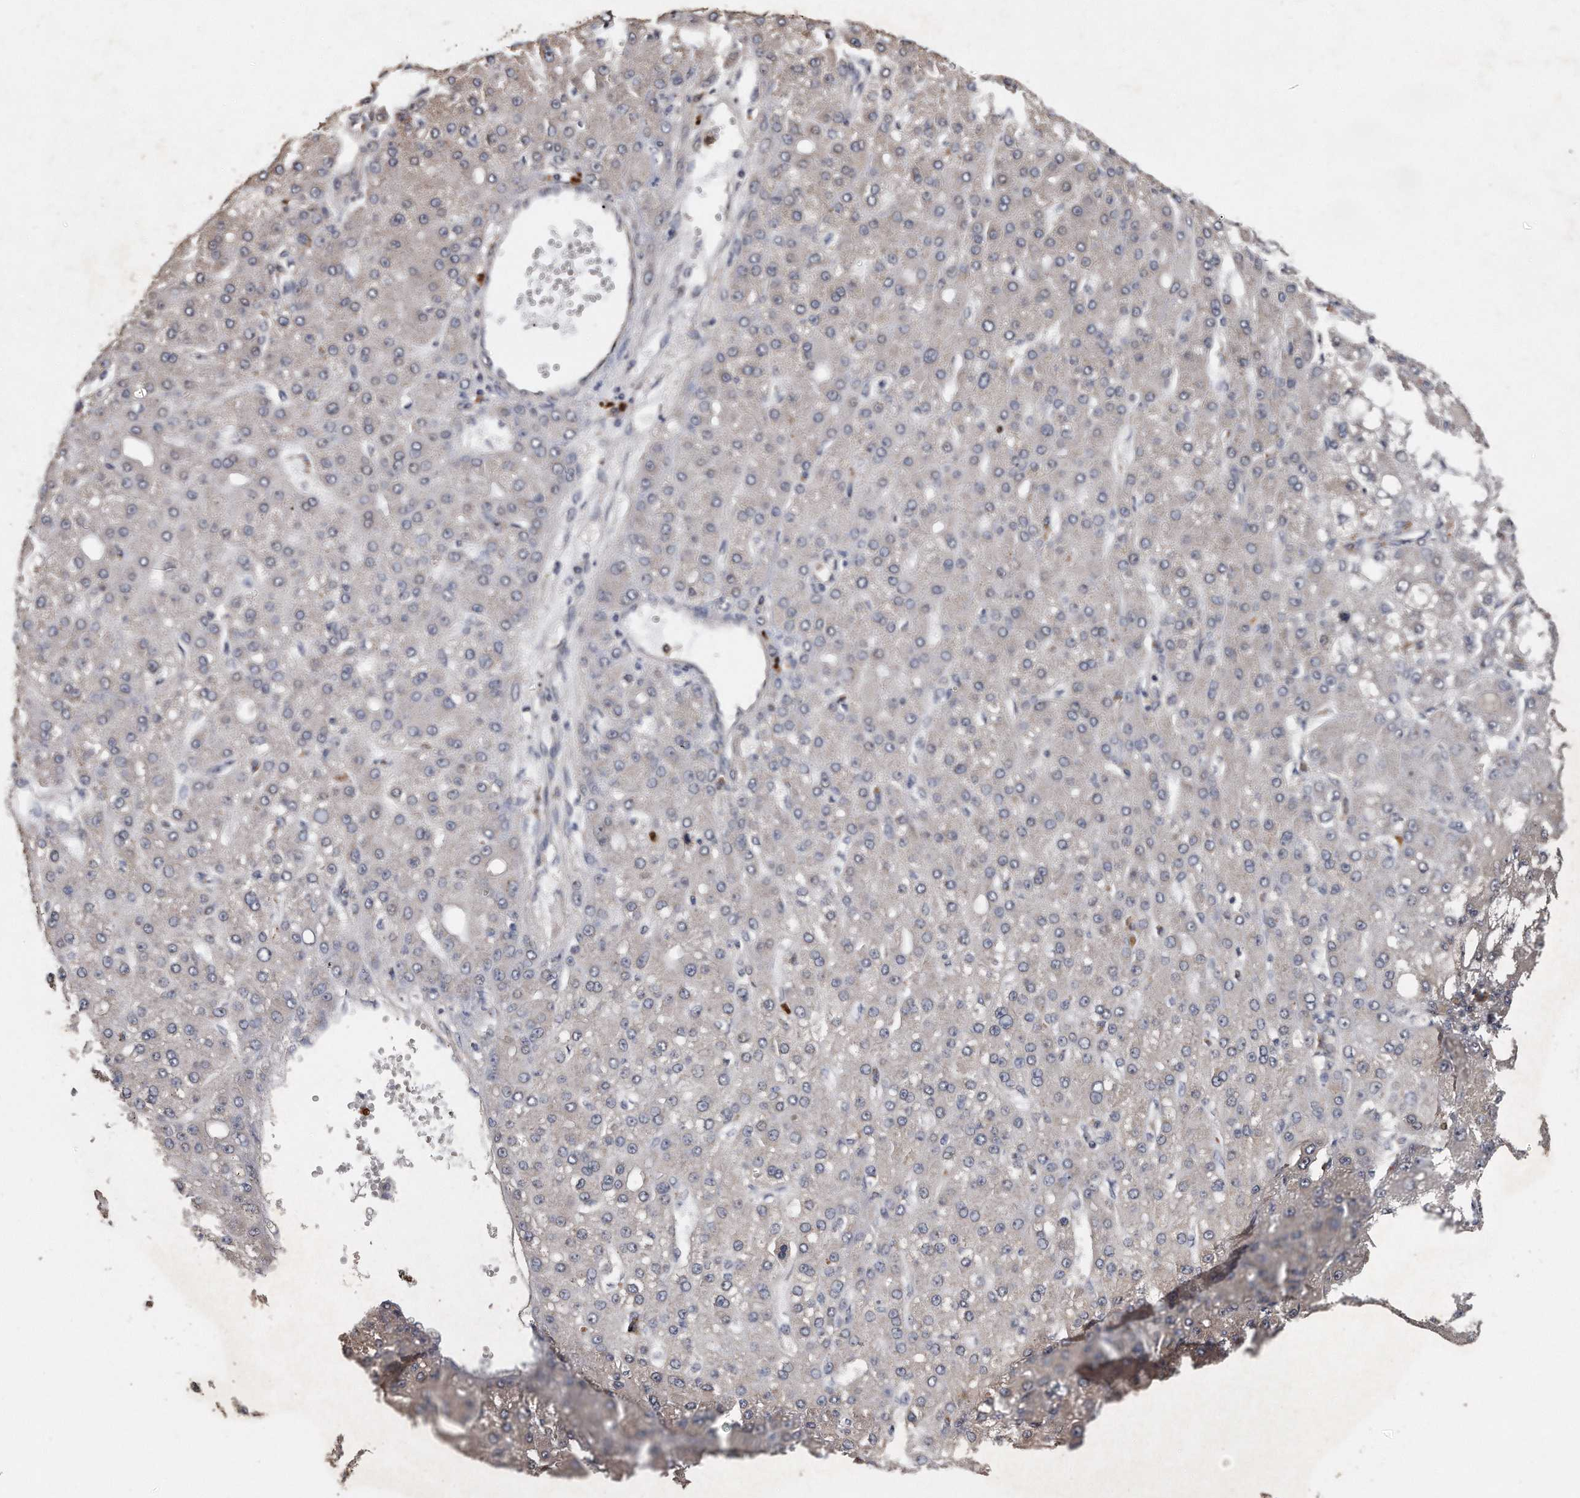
{"staining": {"intensity": "negative", "quantity": "none", "location": "none"}, "tissue": "liver cancer", "cell_type": "Tumor cells", "image_type": "cancer", "snomed": [{"axis": "morphology", "description": "Carcinoma, Hepatocellular, NOS"}, {"axis": "topography", "description": "Liver"}], "caption": "A photomicrograph of human hepatocellular carcinoma (liver) is negative for staining in tumor cells.", "gene": "PELO", "patient": {"sex": "male", "age": 67}}